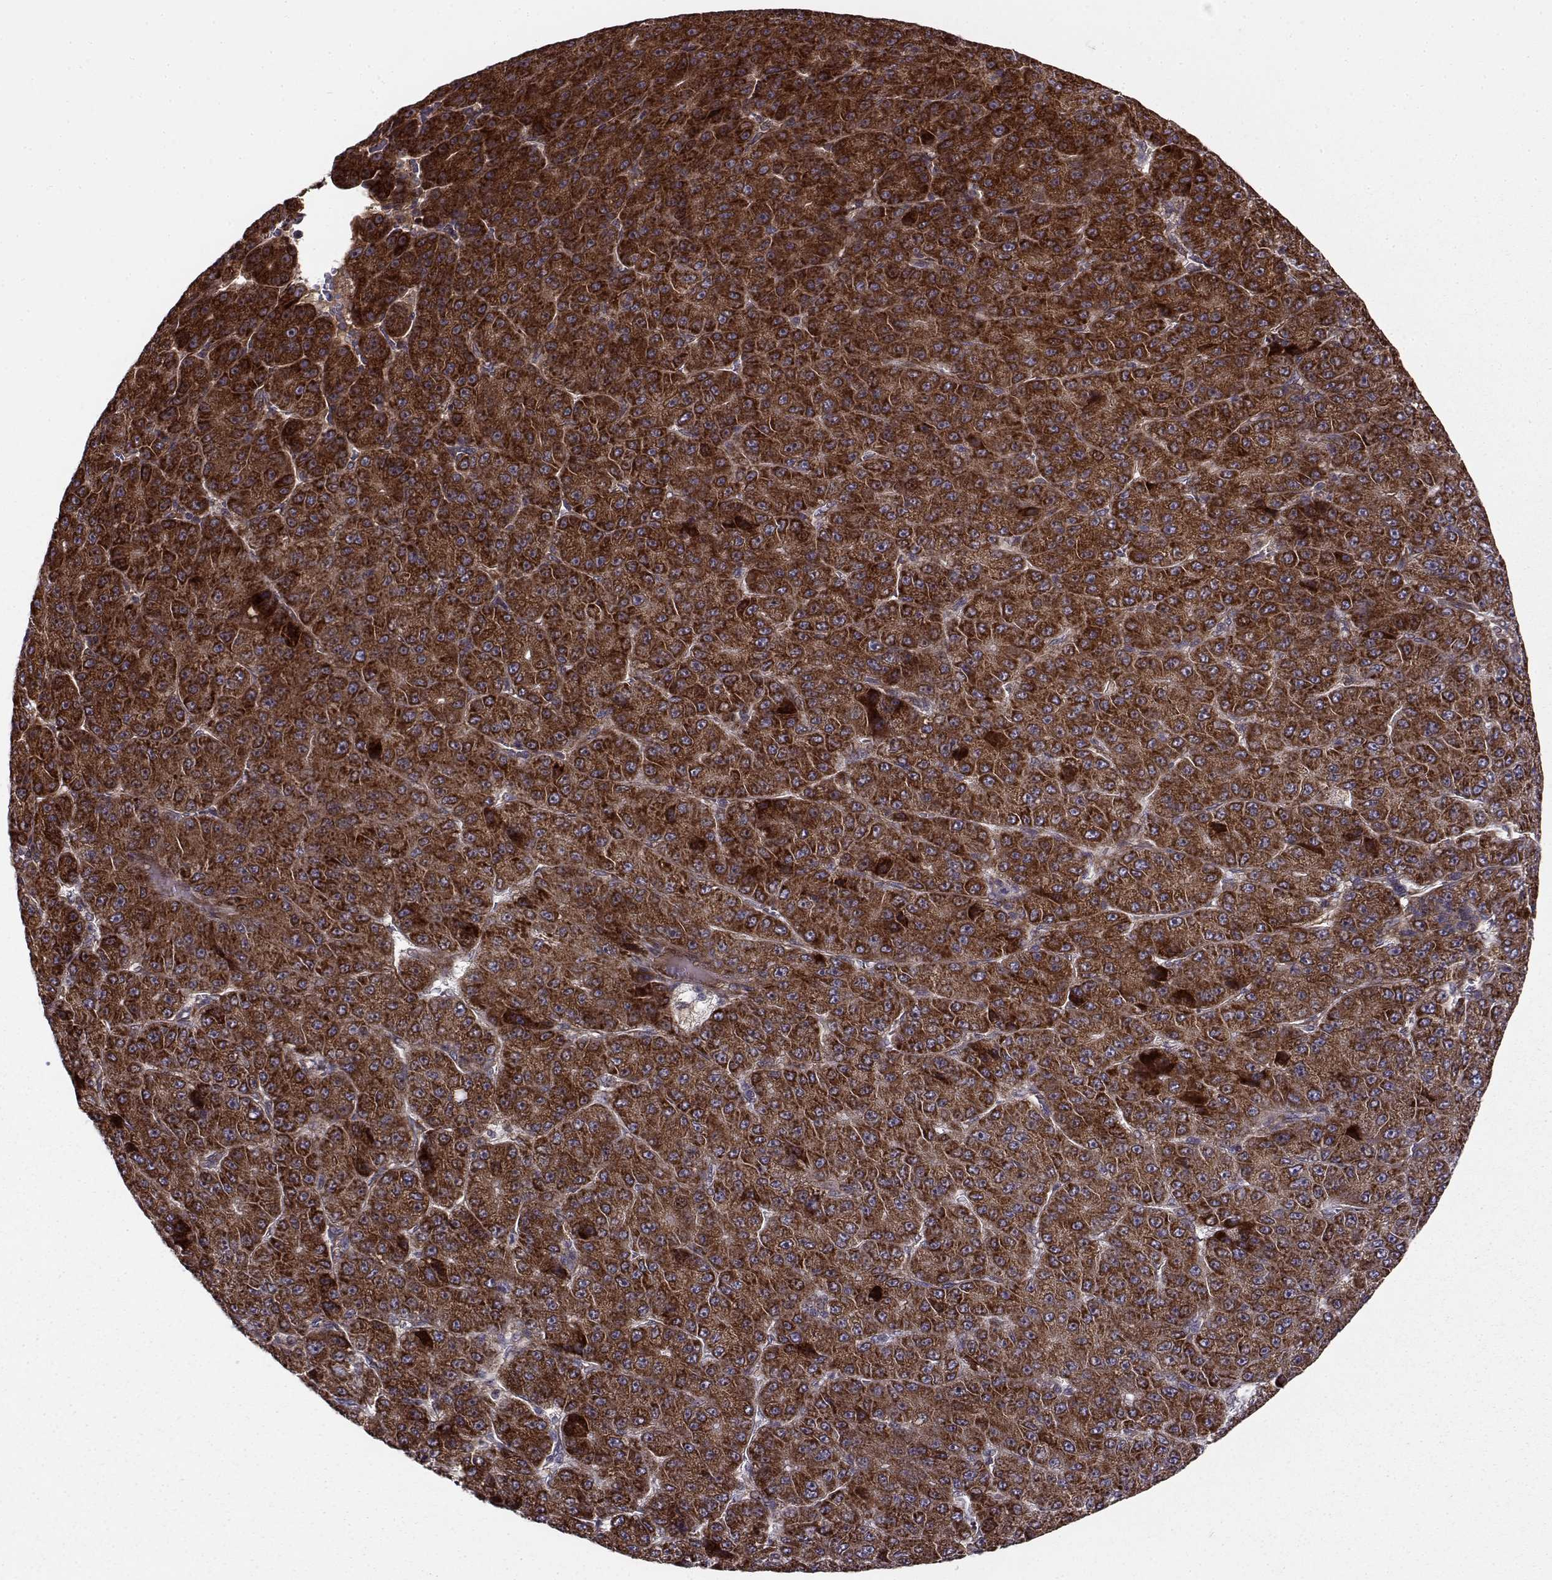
{"staining": {"intensity": "strong", "quantity": ">75%", "location": "cytoplasmic/membranous"}, "tissue": "liver cancer", "cell_type": "Tumor cells", "image_type": "cancer", "snomed": [{"axis": "morphology", "description": "Carcinoma, Hepatocellular, NOS"}, {"axis": "topography", "description": "Liver"}], "caption": "IHC of human liver cancer shows high levels of strong cytoplasmic/membranous positivity in approximately >75% of tumor cells. (brown staining indicates protein expression, while blue staining denotes nuclei).", "gene": "RPL31", "patient": {"sex": "male", "age": 67}}